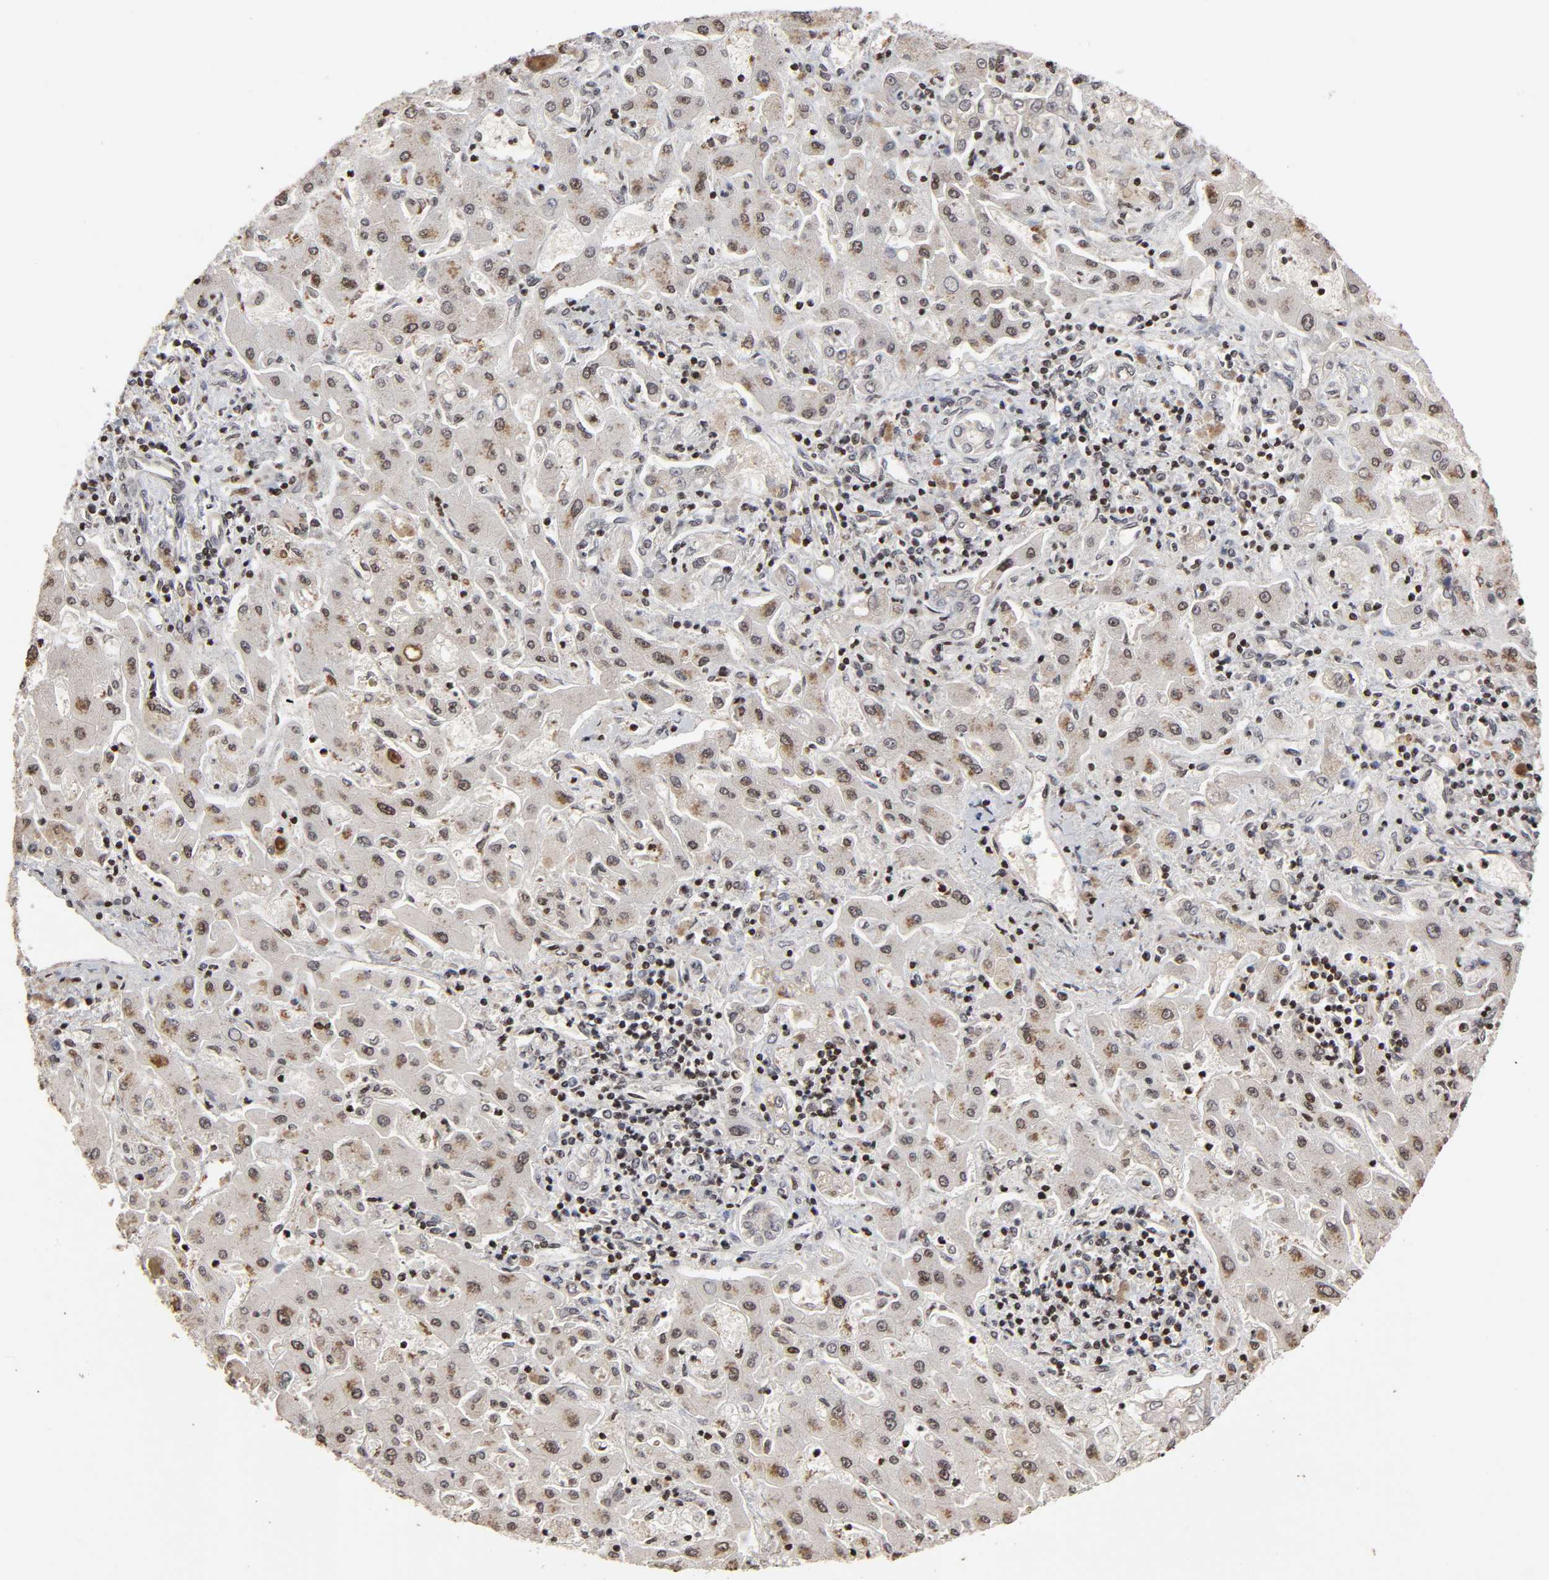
{"staining": {"intensity": "moderate", "quantity": "<25%", "location": "cytoplasmic/membranous"}, "tissue": "liver cancer", "cell_type": "Tumor cells", "image_type": "cancer", "snomed": [{"axis": "morphology", "description": "Cholangiocarcinoma"}, {"axis": "topography", "description": "Liver"}], "caption": "The immunohistochemical stain highlights moderate cytoplasmic/membranous expression in tumor cells of liver cancer (cholangiocarcinoma) tissue. (Brightfield microscopy of DAB IHC at high magnification).", "gene": "ZNF473", "patient": {"sex": "male", "age": 50}}